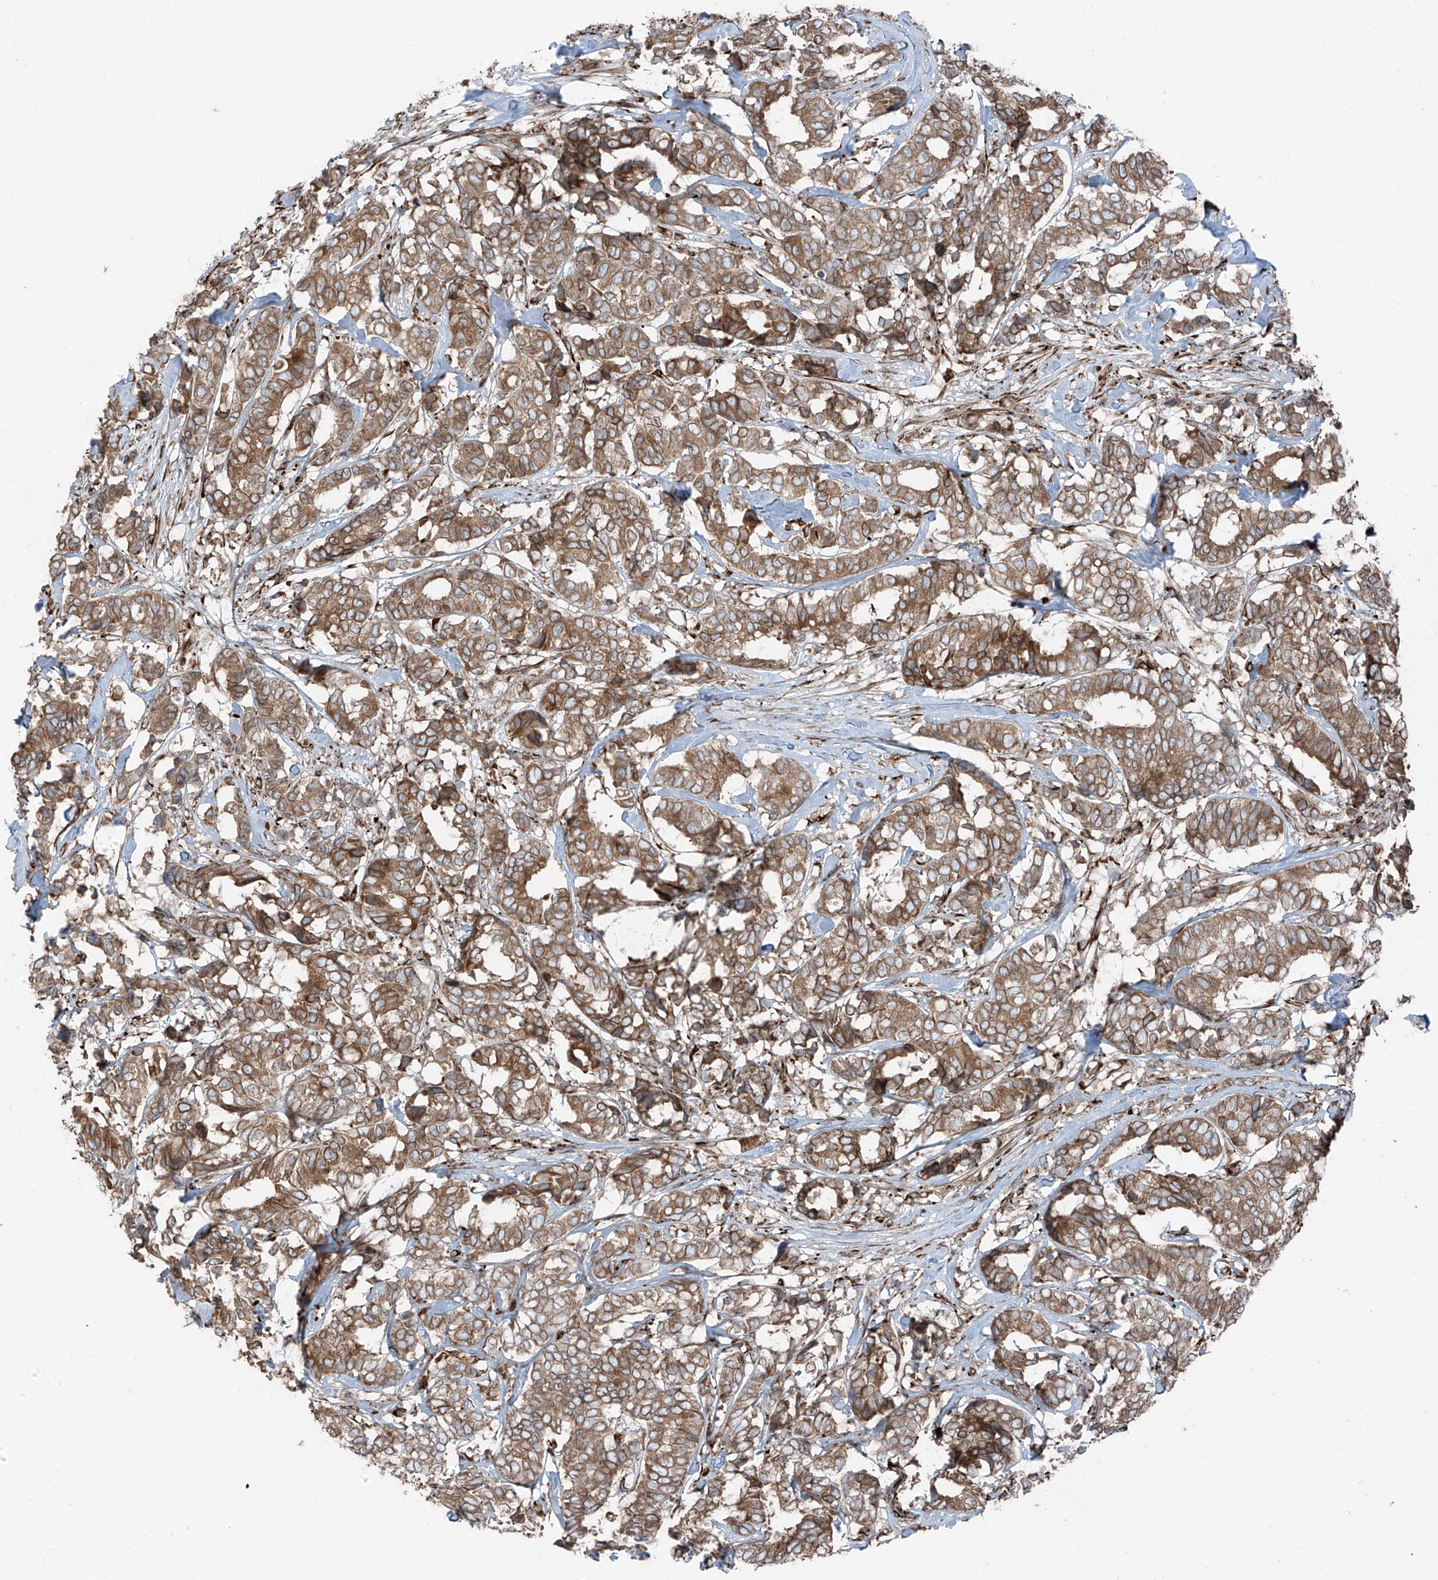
{"staining": {"intensity": "moderate", "quantity": ">75%", "location": "cytoplasmic/membranous"}, "tissue": "breast cancer", "cell_type": "Tumor cells", "image_type": "cancer", "snomed": [{"axis": "morphology", "description": "Duct carcinoma"}, {"axis": "topography", "description": "Breast"}], "caption": "IHC histopathology image of neoplastic tissue: human breast cancer (invasive ductal carcinoma) stained using immunohistochemistry reveals medium levels of moderate protein expression localized specifically in the cytoplasmic/membranous of tumor cells, appearing as a cytoplasmic/membranous brown color.", "gene": "ERLEC1", "patient": {"sex": "female", "age": 87}}